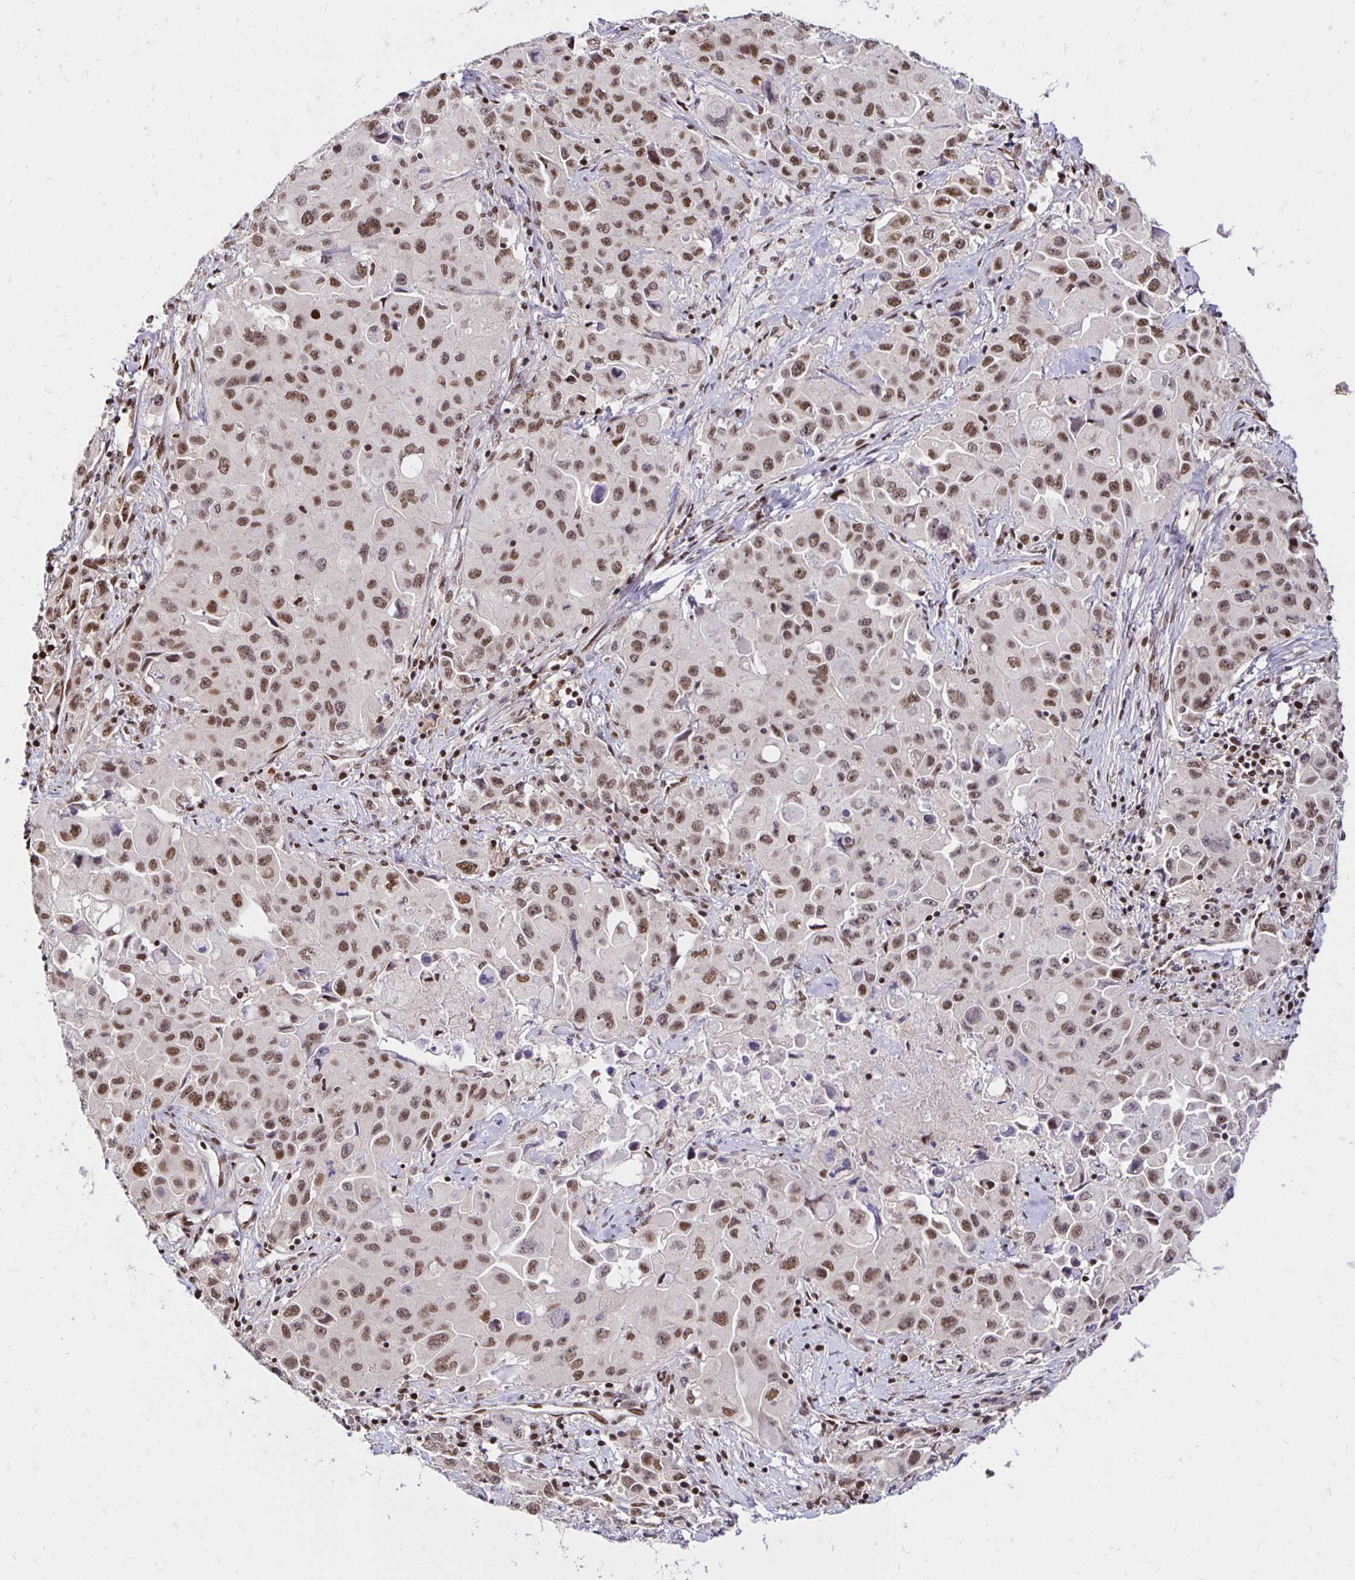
{"staining": {"intensity": "moderate", "quantity": ">75%", "location": "nuclear"}, "tissue": "lung cancer", "cell_type": "Tumor cells", "image_type": "cancer", "snomed": [{"axis": "morphology", "description": "Squamous cell carcinoma, NOS"}, {"axis": "topography", "description": "Lung"}], "caption": "IHC (DAB (3,3'-diaminobenzidine)) staining of human lung cancer displays moderate nuclear protein staining in about >75% of tumor cells. Using DAB (brown) and hematoxylin (blue) stains, captured at high magnification using brightfield microscopy.", "gene": "ZNF579", "patient": {"sex": "male", "age": 63}}